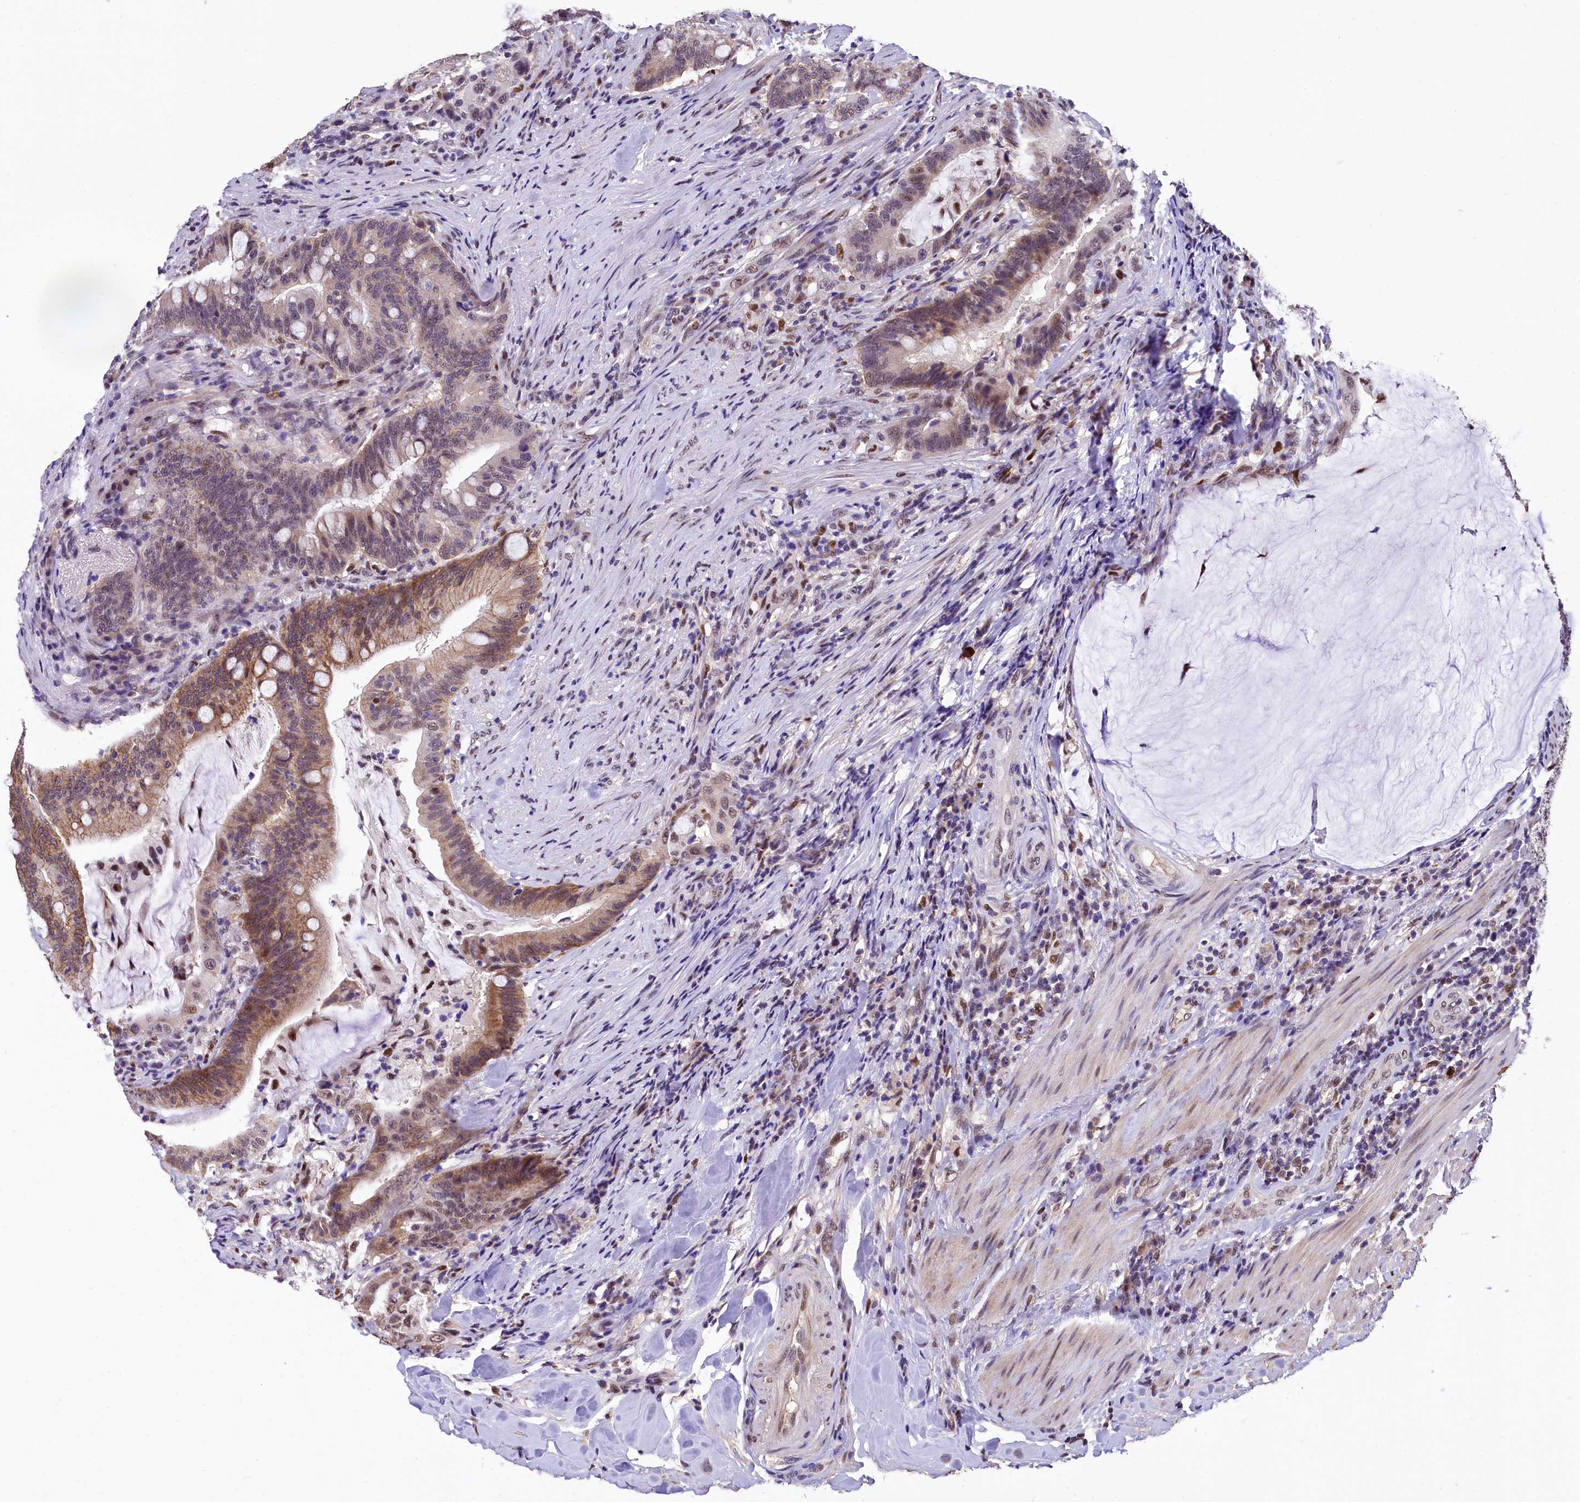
{"staining": {"intensity": "moderate", "quantity": "25%-75%", "location": "cytoplasmic/membranous,nuclear"}, "tissue": "colorectal cancer", "cell_type": "Tumor cells", "image_type": "cancer", "snomed": [{"axis": "morphology", "description": "Adenocarcinoma, NOS"}, {"axis": "topography", "description": "Colon"}], "caption": "Immunohistochemical staining of colorectal cancer displays moderate cytoplasmic/membranous and nuclear protein staining in approximately 25%-75% of tumor cells.", "gene": "HECTD4", "patient": {"sex": "female", "age": 66}}